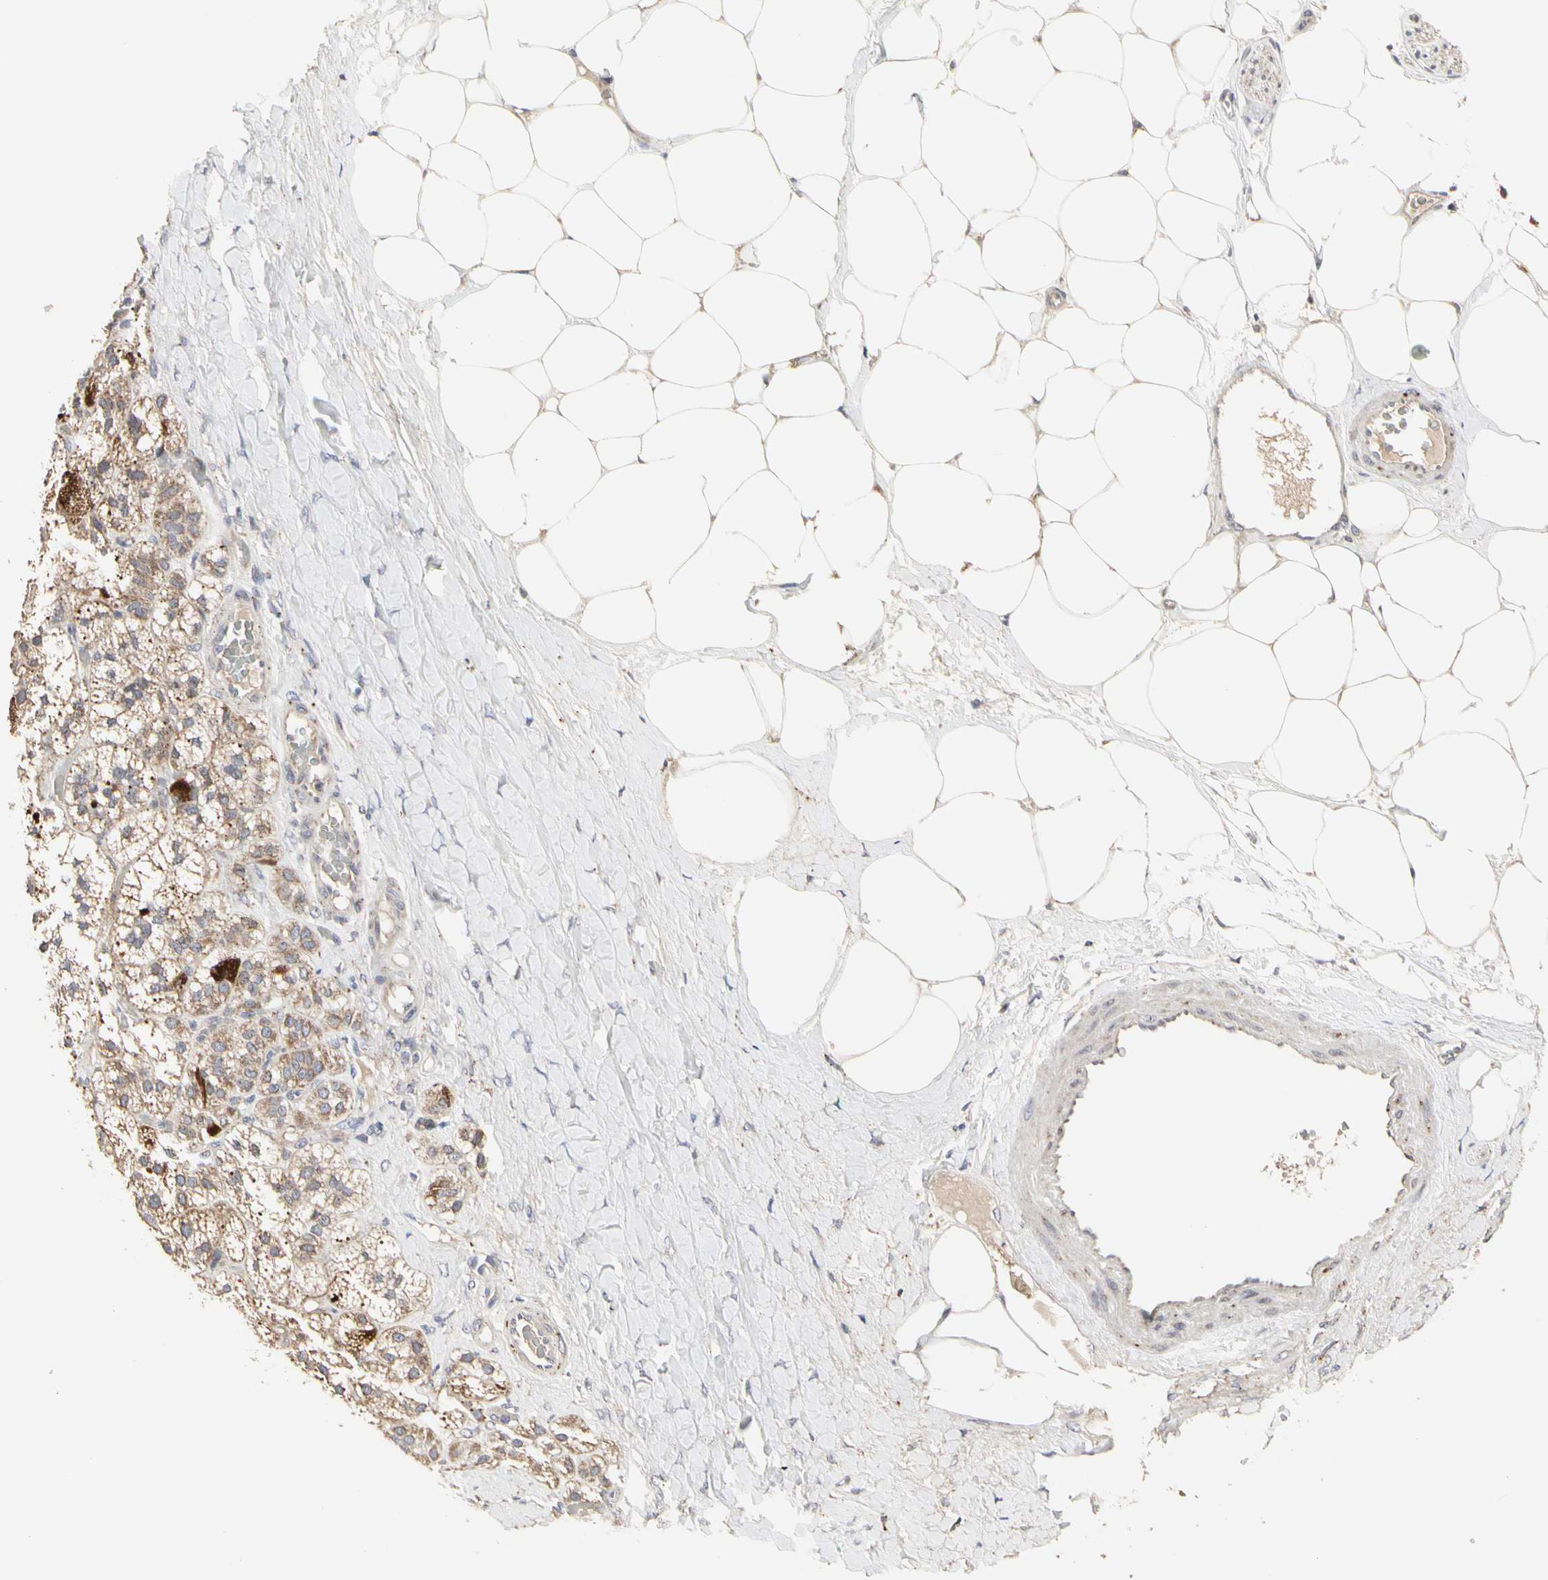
{"staining": {"intensity": "weak", "quantity": ">75%", "location": "cytoplasmic/membranous"}, "tissue": "adrenal gland", "cell_type": "Glandular cells", "image_type": "normal", "snomed": [{"axis": "morphology", "description": "Normal tissue, NOS"}, {"axis": "topography", "description": "Adrenal gland"}], "caption": "A histopathology image of human adrenal gland stained for a protein reveals weak cytoplasmic/membranous brown staining in glandular cells. (DAB (3,3'-diaminobenzidine) IHC with brightfield microscopy, high magnification).", "gene": "TSKU", "patient": {"sex": "male", "age": 57}}